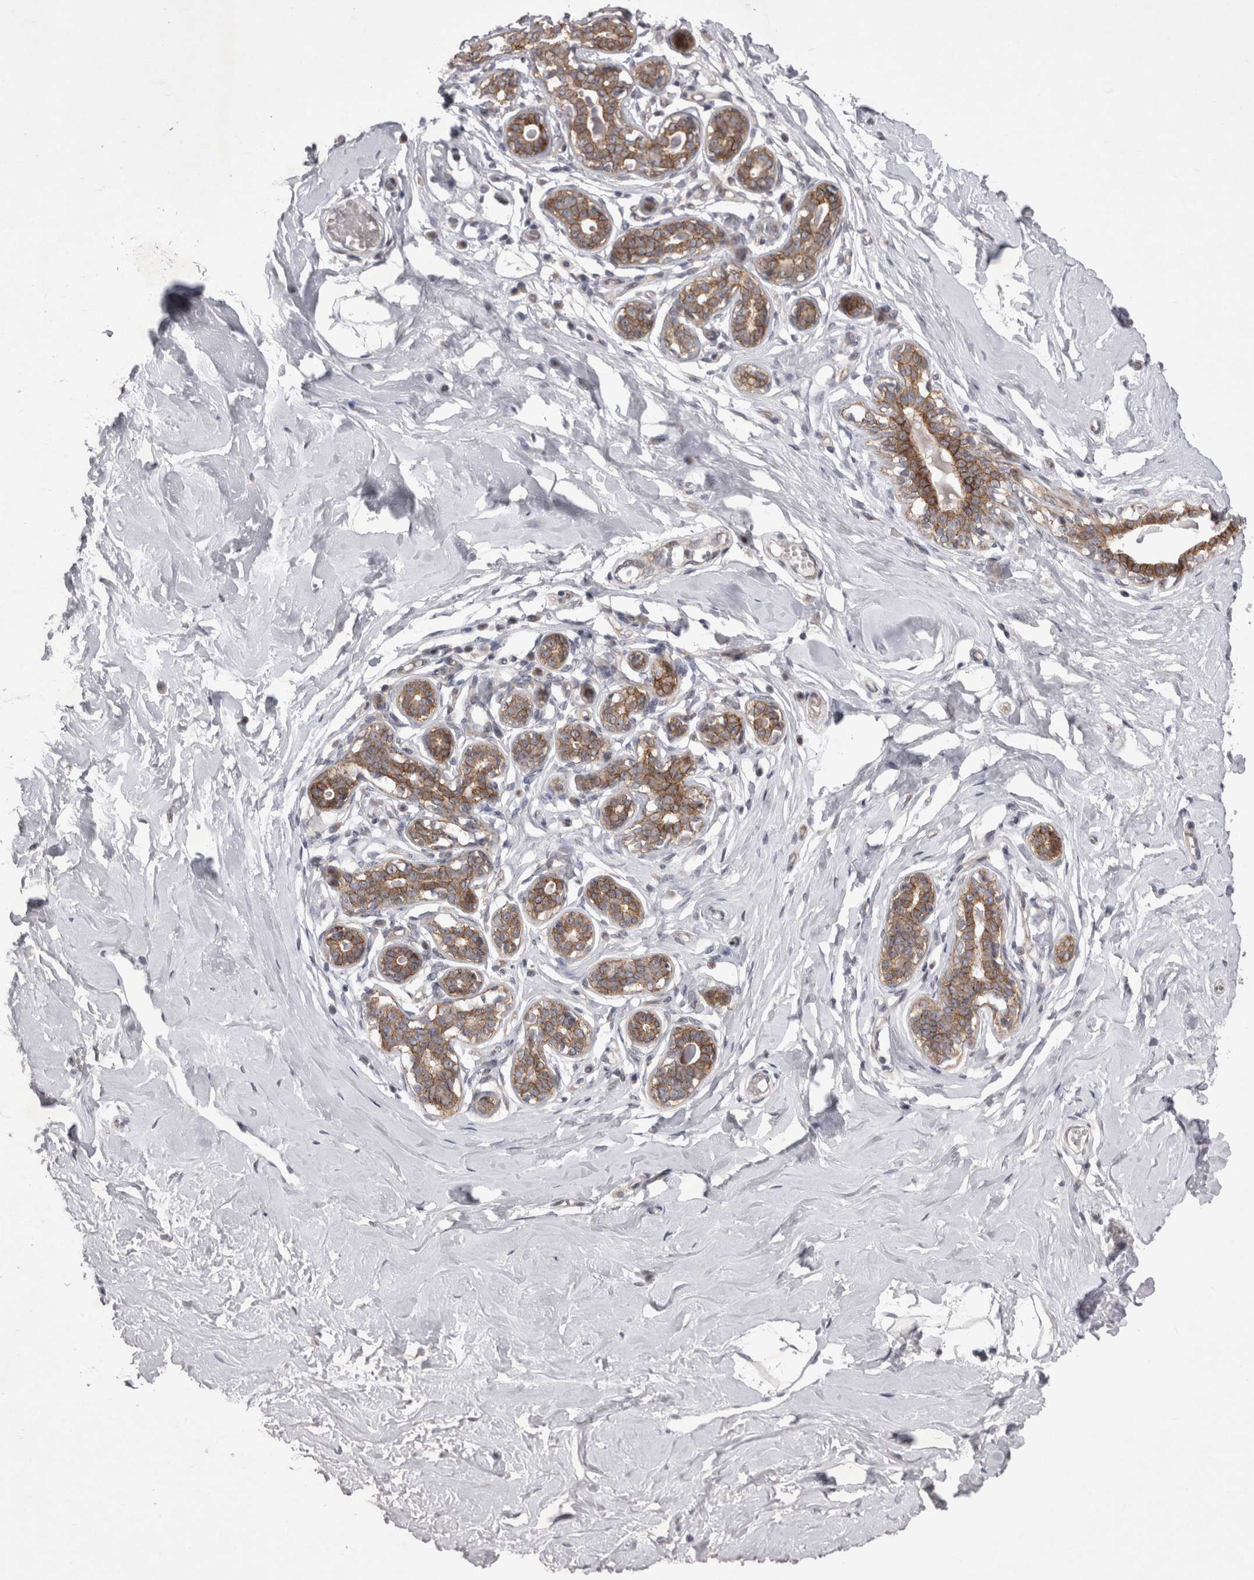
{"staining": {"intensity": "negative", "quantity": "none", "location": "none"}, "tissue": "breast", "cell_type": "Adipocytes", "image_type": "normal", "snomed": [{"axis": "morphology", "description": "Normal tissue, NOS"}, {"axis": "morphology", "description": "Adenoma, NOS"}, {"axis": "topography", "description": "Breast"}], "caption": "A photomicrograph of breast stained for a protein demonstrates no brown staining in adipocytes.", "gene": "NENF", "patient": {"sex": "female", "age": 23}}